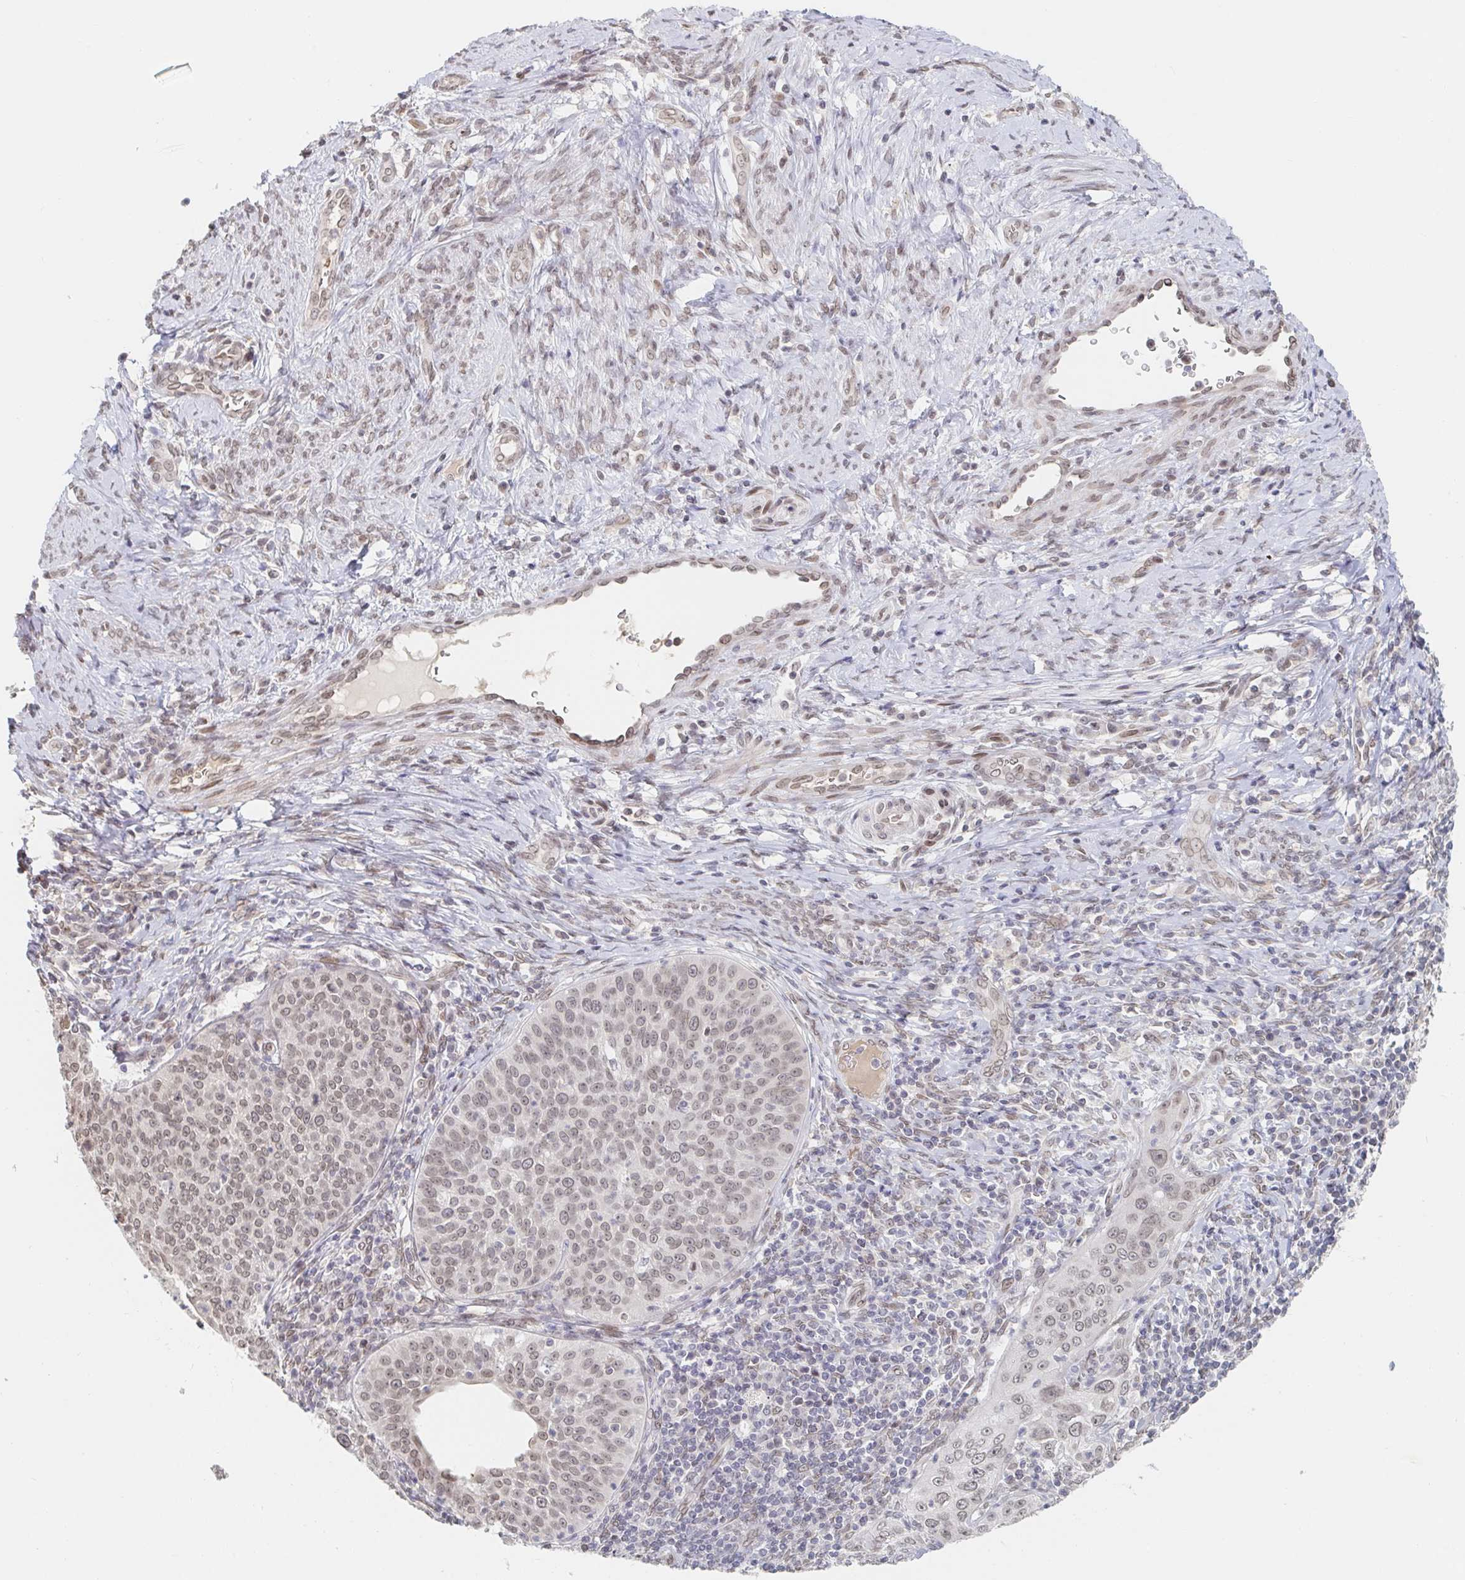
{"staining": {"intensity": "weak", "quantity": ">75%", "location": "nuclear"}, "tissue": "cervical cancer", "cell_type": "Tumor cells", "image_type": "cancer", "snomed": [{"axis": "morphology", "description": "Squamous cell carcinoma, NOS"}, {"axis": "topography", "description": "Cervix"}], "caption": "An image of cervical cancer stained for a protein demonstrates weak nuclear brown staining in tumor cells. (IHC, brightfield microscopy, high magnification).", "gene": "CHD2", "patient": {"sex": "female", "age": 30}}